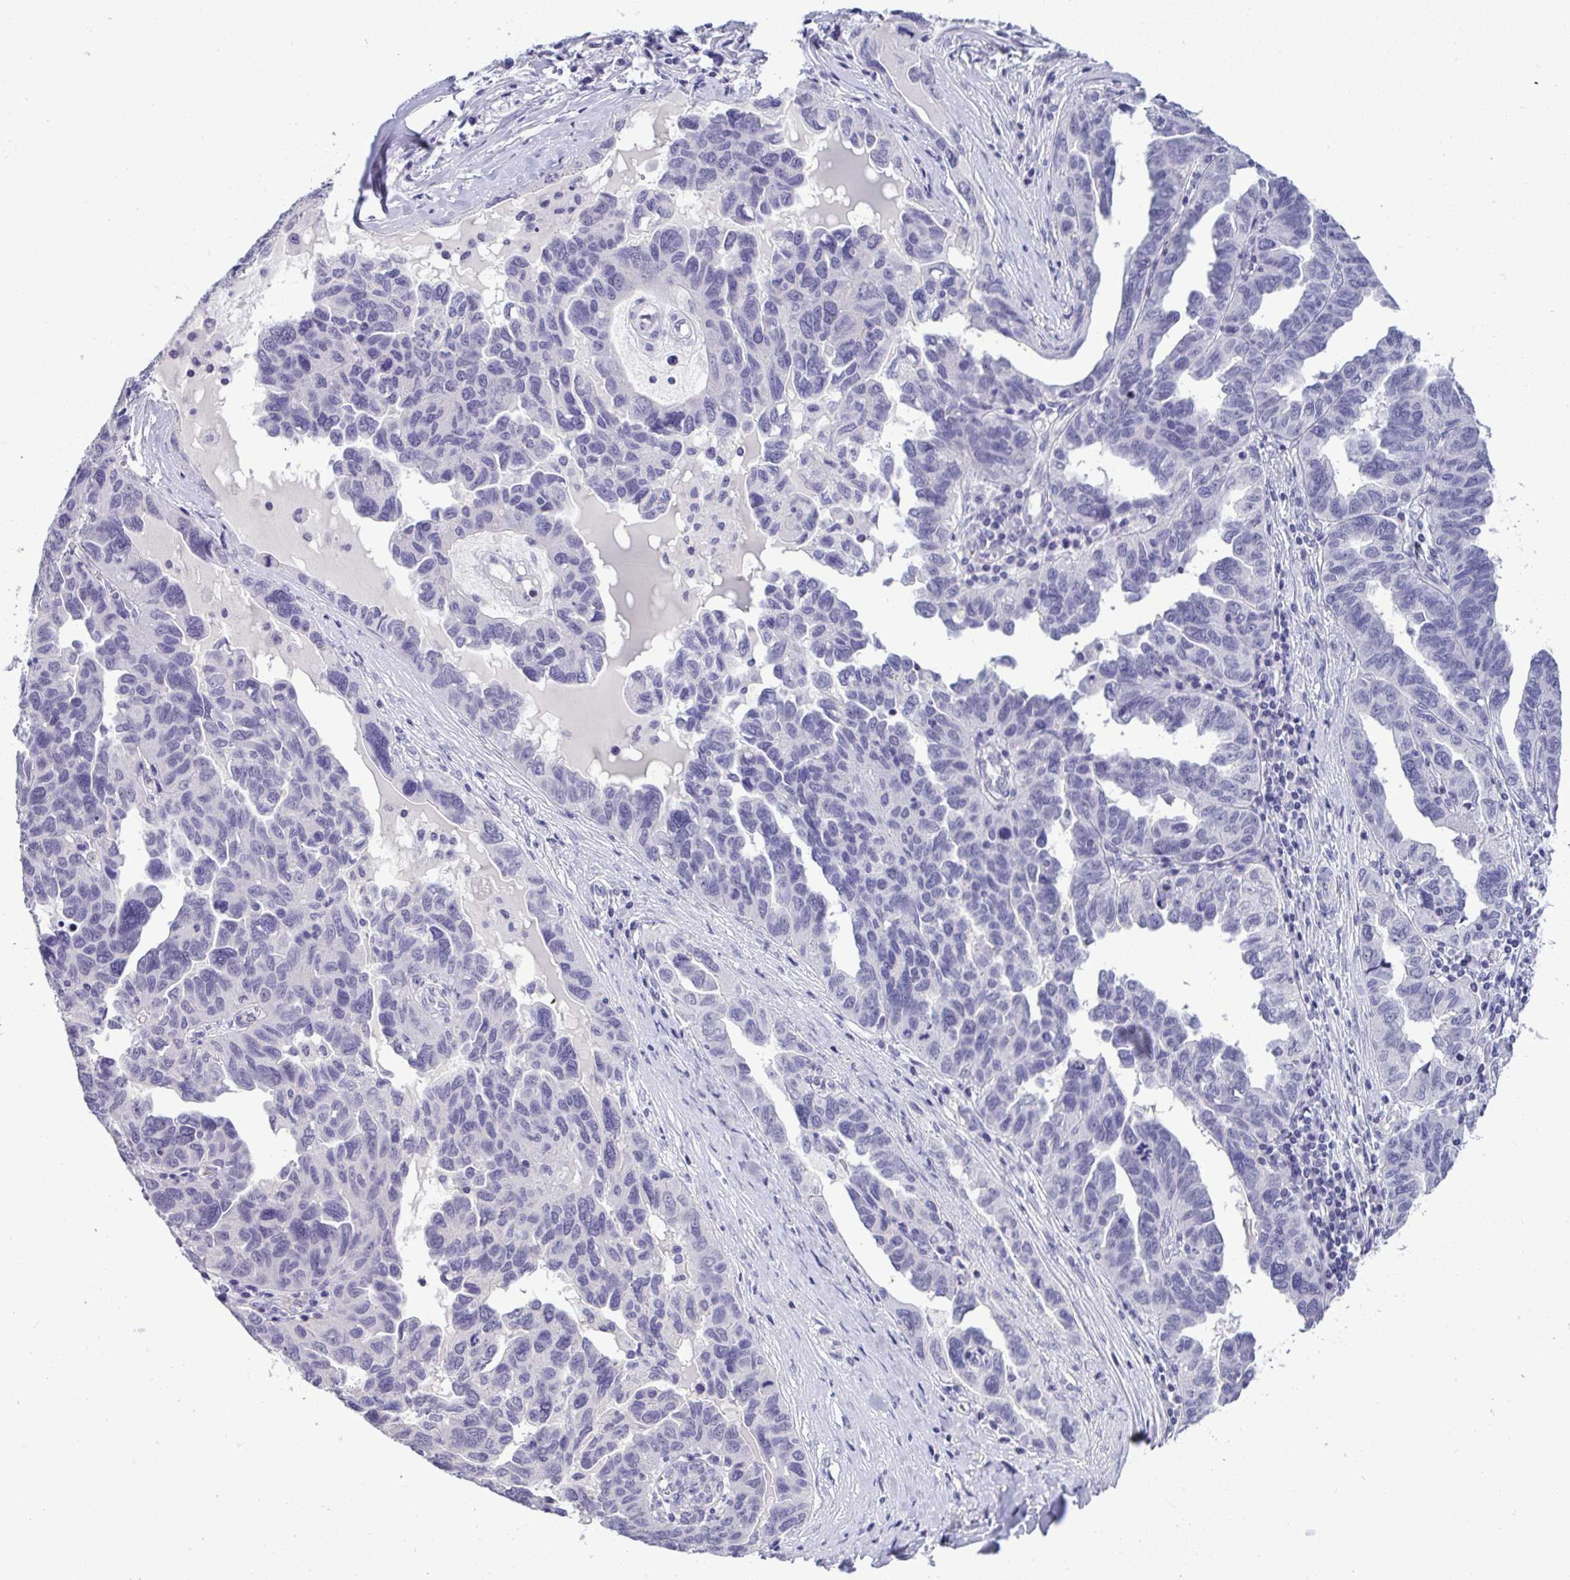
{"staining": {"intensity": "negative", "quantity": "none", "location": "none"}, "tissue": "ovarian cancer", "cell_type": "Tumor cells", "image_type": "cancer", "snomed": [{"axis": "morphology", "description": "Cystadenocarcinoma, serous, NOS"}, {"axis": "topography", "description": "Ovary"}], "caption": "This is an immunohistochemistry photomicrograph of serous cystadenocarcinoma (ovarian). There is no expression in tumor cells.", "gene": "YBX2", "patient": {"sex": "female", "age": 64}}